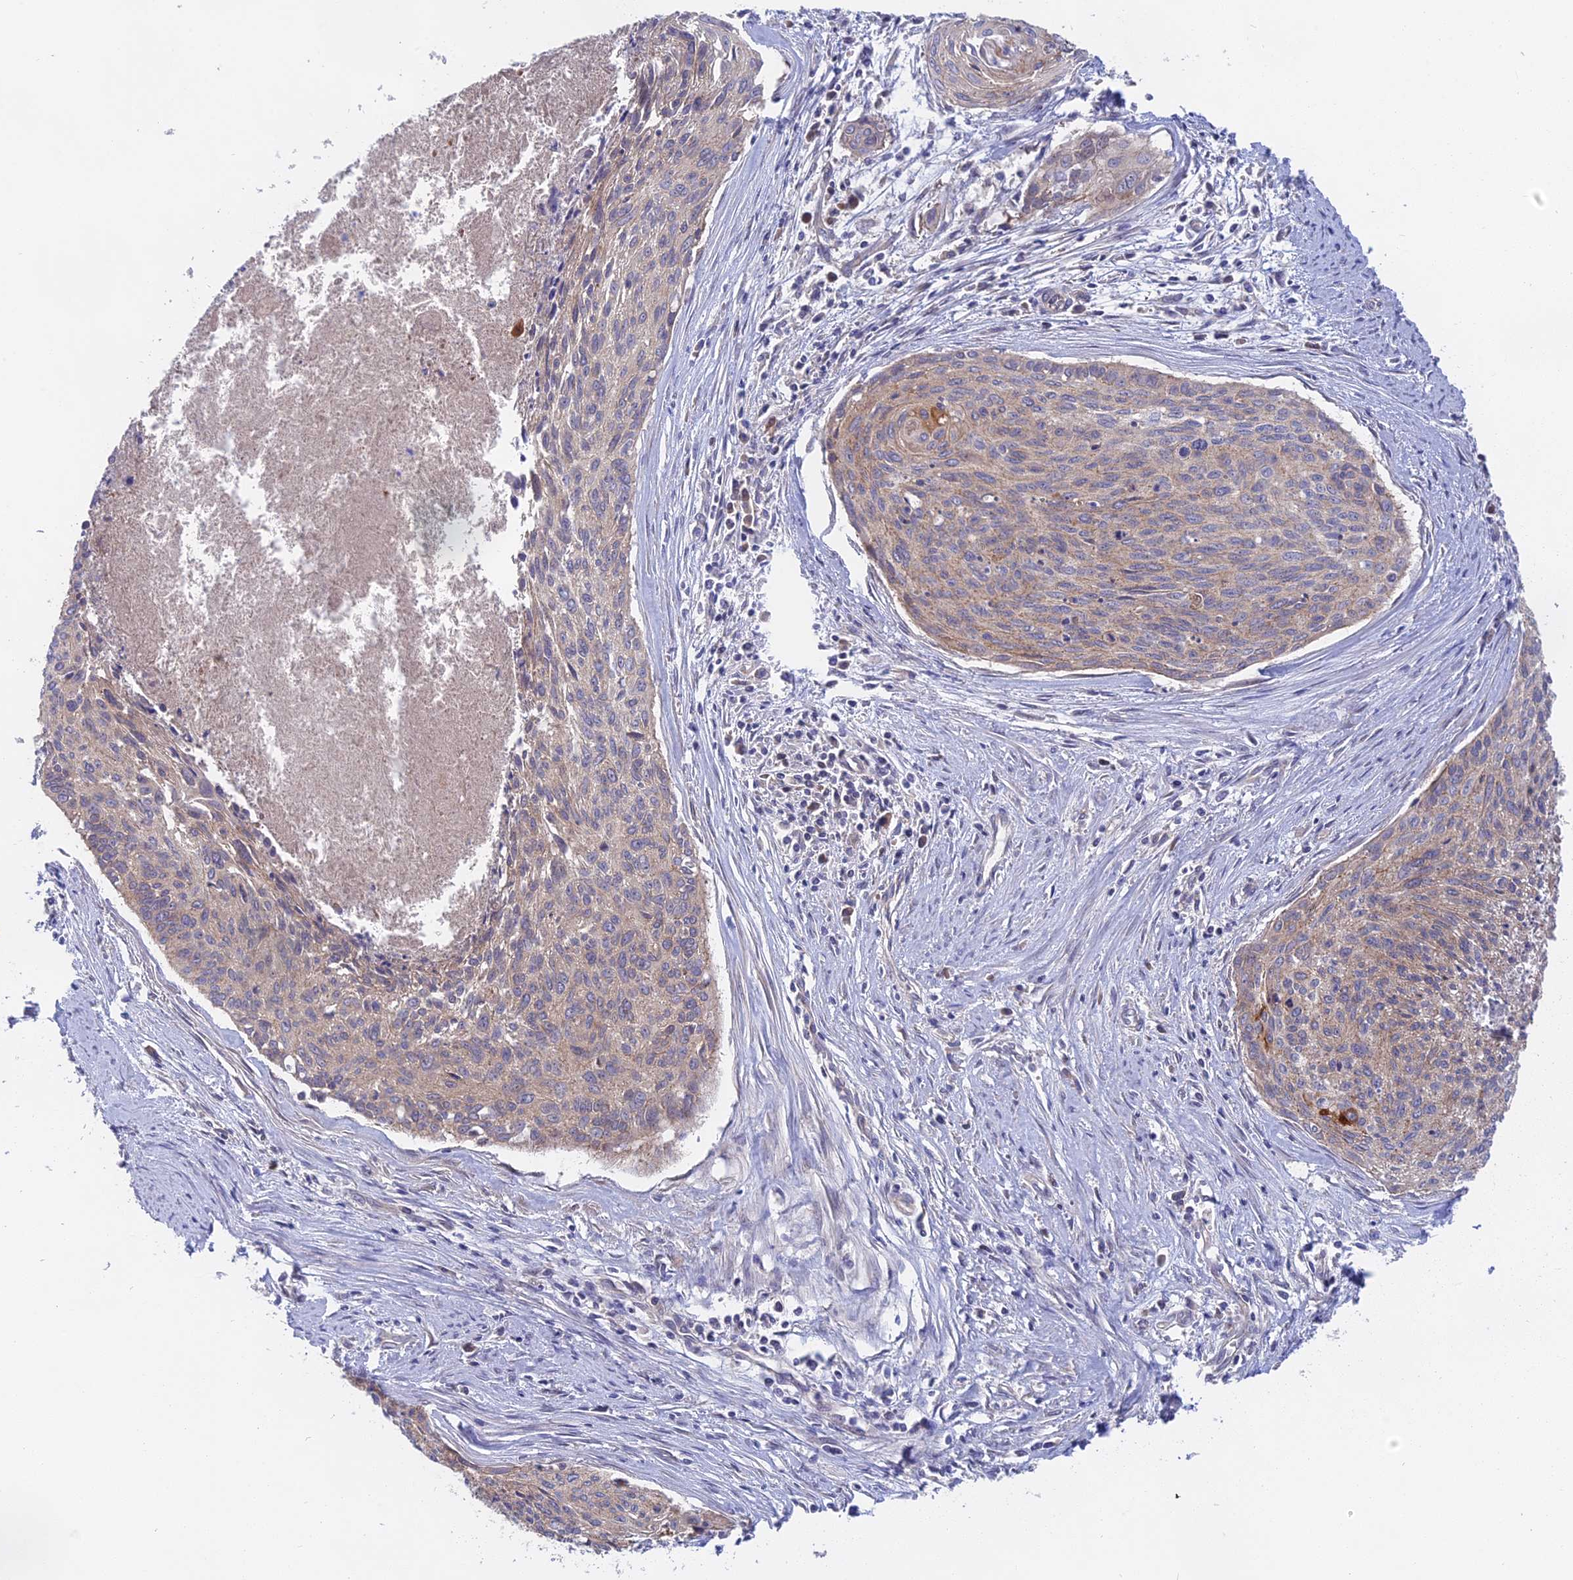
{"staining": {"intensity": "weak", "quantity": "25%-75%", "location": "cytoplasmic/membranous"}, "tissue": "cervical cancer", "cell_type": "Tumor cells", "image_type": "cancer", "snomed": [{"axis": "morphology", "description": "Squamous cell carcinoma, NOS"}, {"axis": "topography", "description": "Cervix"}], "caption": "Immunohistochemistry (IHC) photomicrograph of neoplastic tissue: human cervical cancer (squamous cell carcinoma) stained using immunohistochemistry (IHC) demonstrates low levels of weak protein expression localized specifically in the cytoplasmic/membranous of tumor cells, appearing as a cytoplasmic/membranous brown color.", "gene": "TENT4B", "patient": {"sex": "female", "age": 55}}